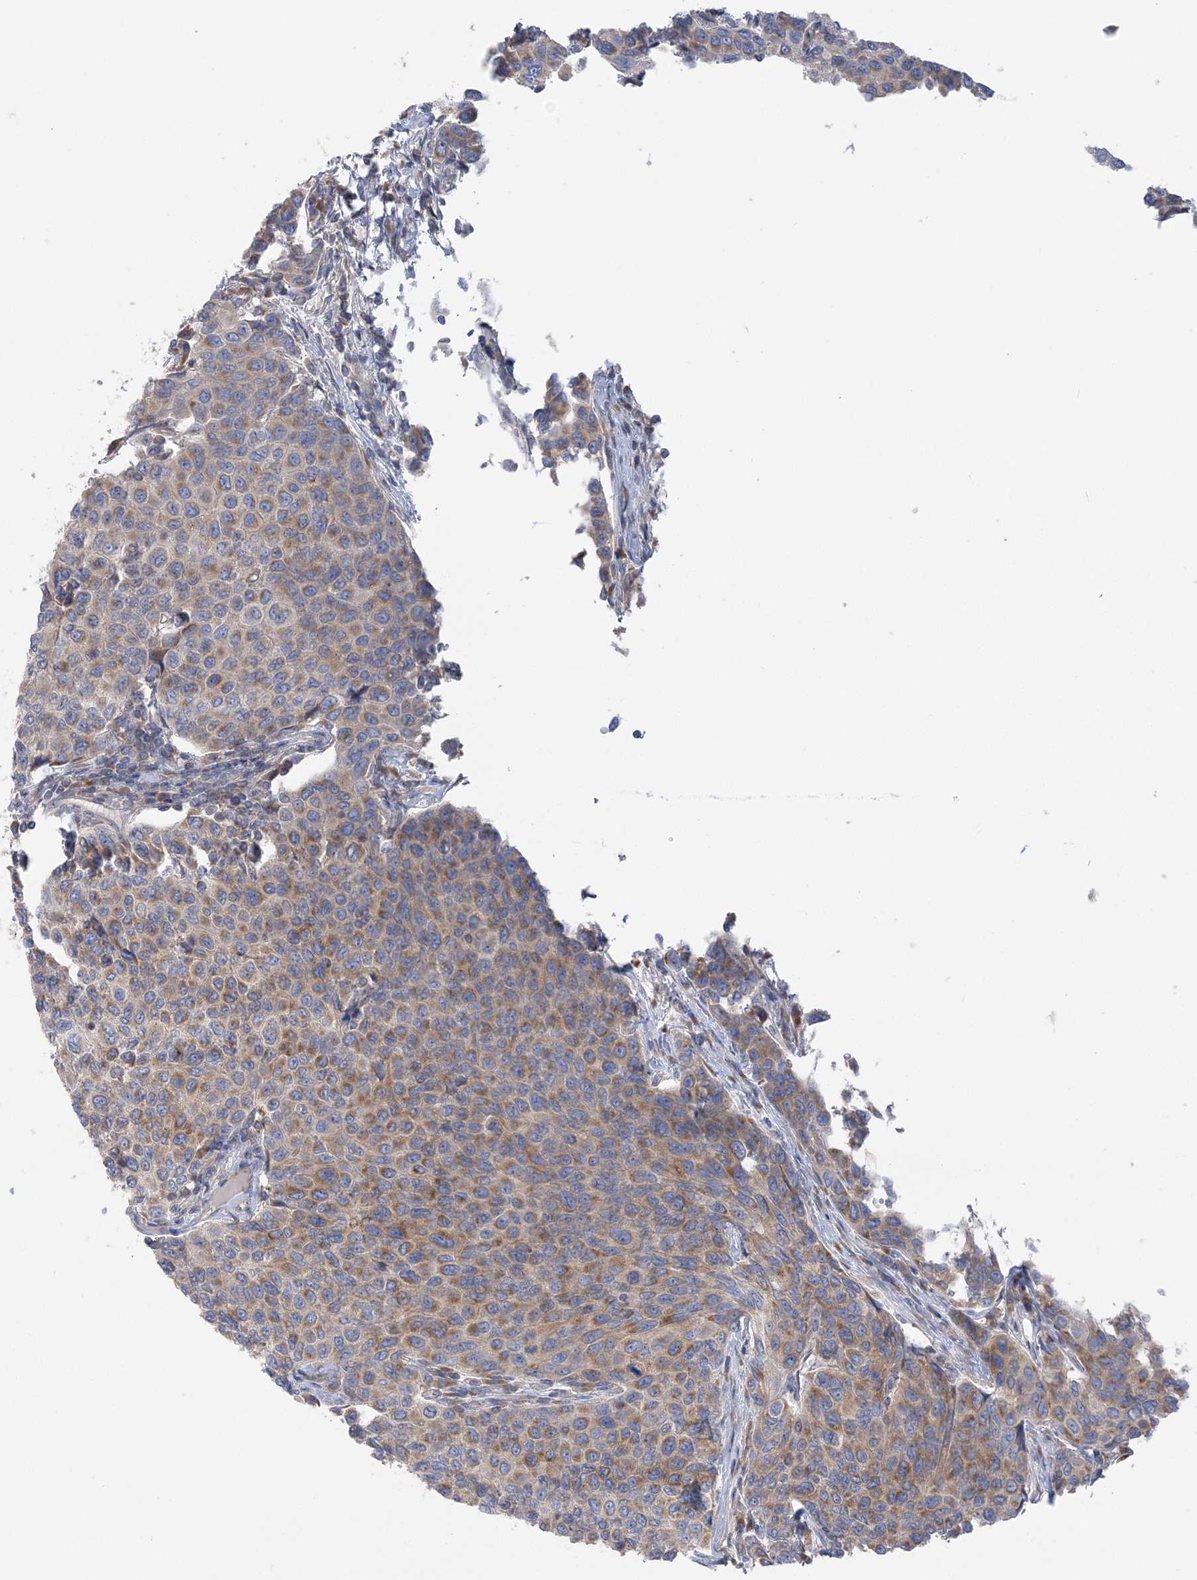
{"staining": {"intensity": "moderate", "quantity": ">75%", "location": "cytoplasmic/membranous"}, "tissue": "breast cancer", "cell_type": "Tumor cells", "image_type": "cancer", "snomed": [{"axis": "morphology", "description": "Duct carcinoma"}, {"axis": "topography", "description": "Breast"}], "caption": "Breast infiltrating ductal carcinoma tissue shows moderate cytoplasmic/membranous staining in approximately >75% of tumor cells, visualized by immunohistochemistry.", "gene": "FAM114A2", "patient": {"sex": "female", "age": 55}}